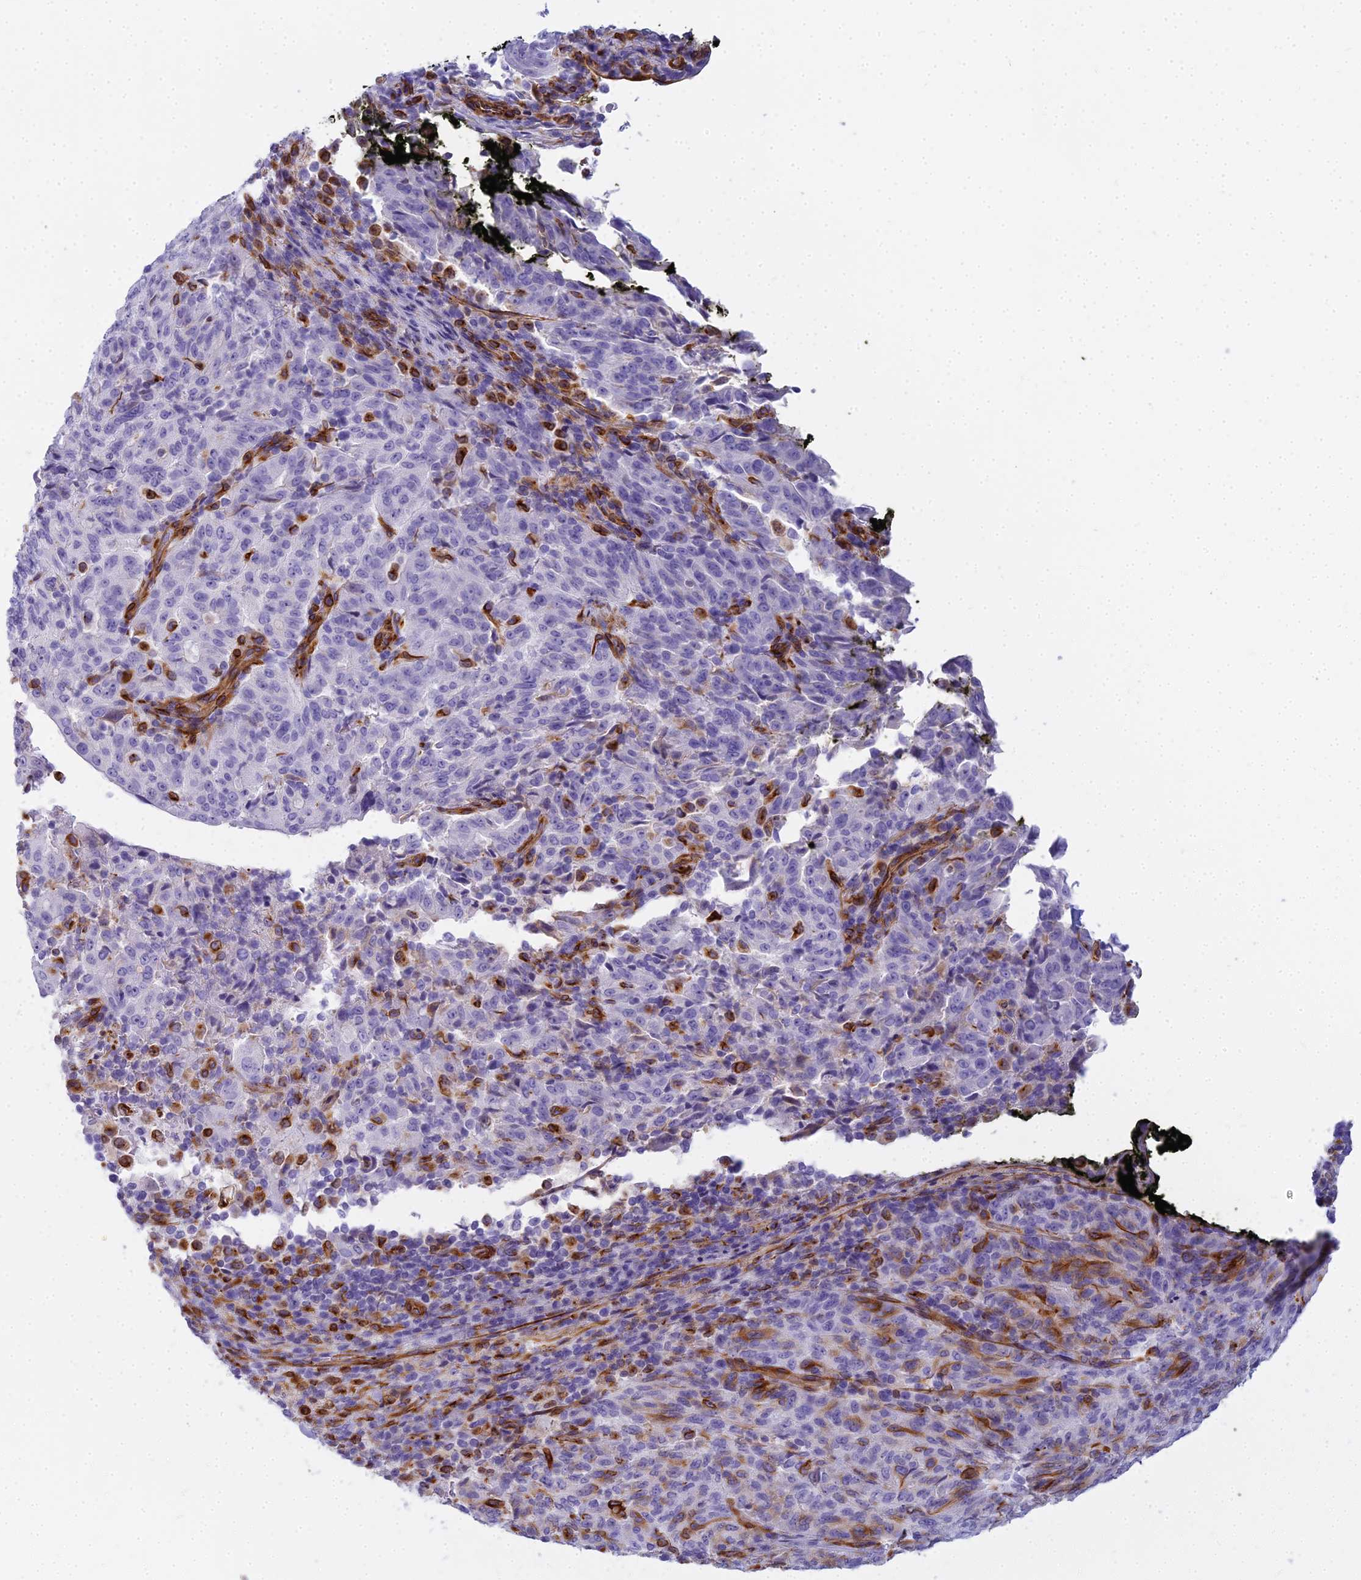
{"staining": {"intensity": "negative", "quantity": "none", "location": "none"}, "tissue": "pancreatic cancer", "cell_type": "Tumor cells", "image_type": "cancer", "snomed": [{"axis": "morphology", "description": "Adenocarcinoma, NOS"}, {"axis": "topography", "description": "Pancreas"}], "caption": "There is no significant positivity in tumor cells of pancreatic cancer (adenocarcinoma). The staining is performed using DAB brown chromogen with nuclei counter-stained in using hematoxylin.", "gene": "EVI2A", "patient": {"sex": "male", "age": 63}}